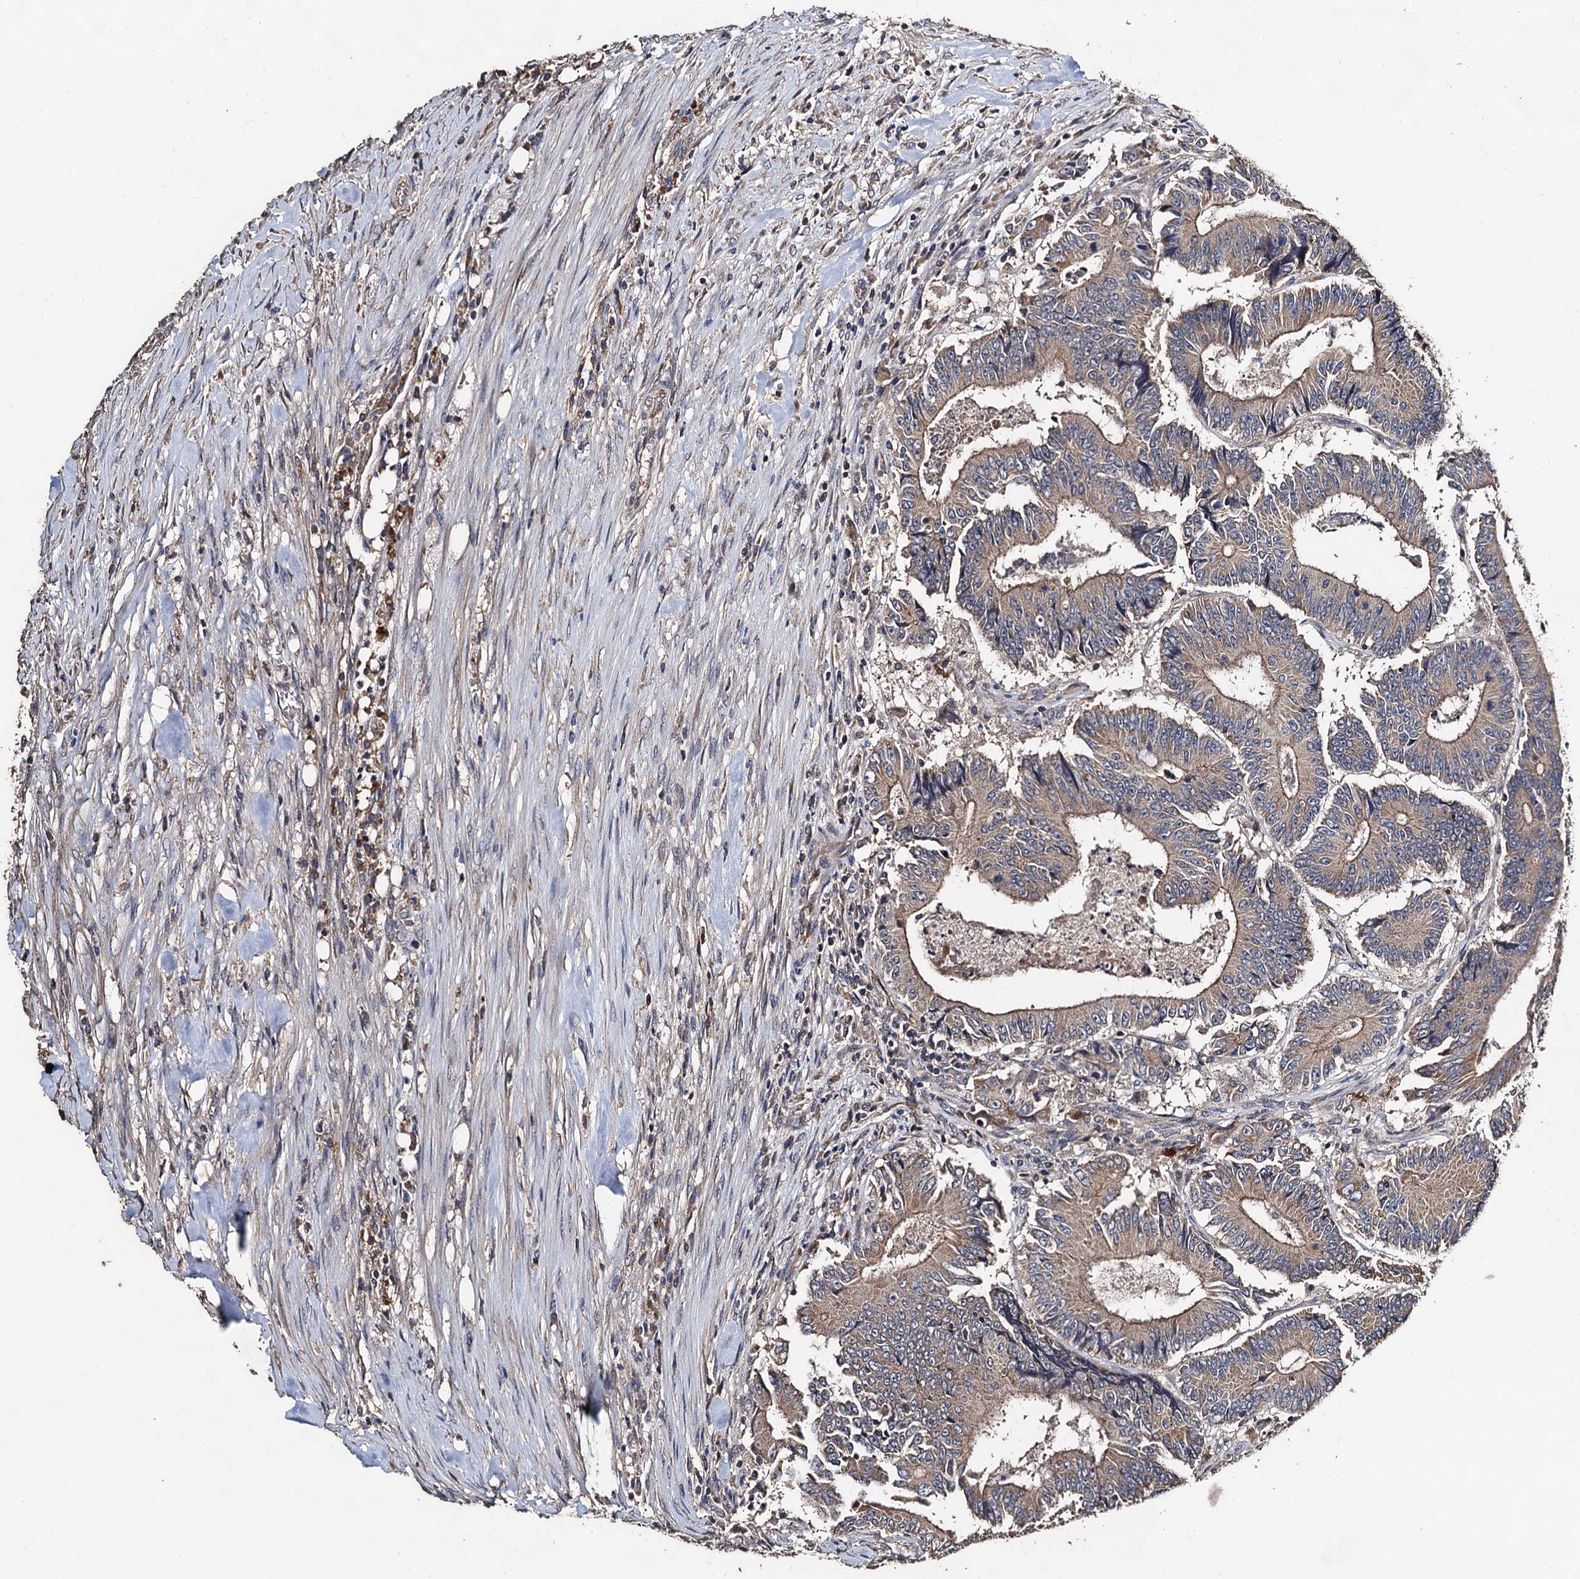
{"staining": {"intensity": "weak", "quantity": ">75%", "location": "cytoplasmic/membranous"}, "tissue": "colorectal cancer", "cell_type": "Tumor cells", "image_type": "cancer", "snomed": [{"axis": "morphology", "description": "Adenocarcinoma, NOS"}, {"axis": "topography", "description": "Colon"}], "caption": "Brown immunohistochemical staining in colorectal adenocarcinoma exhibits weak cytoplasmic/membranous staining in approximately >75% of tumor cells. The protein of interest is shown in brown color, while the nuclei are stained blue.", "gene": "PPTC7", "patient": {"sex": "male", "age": 83}}